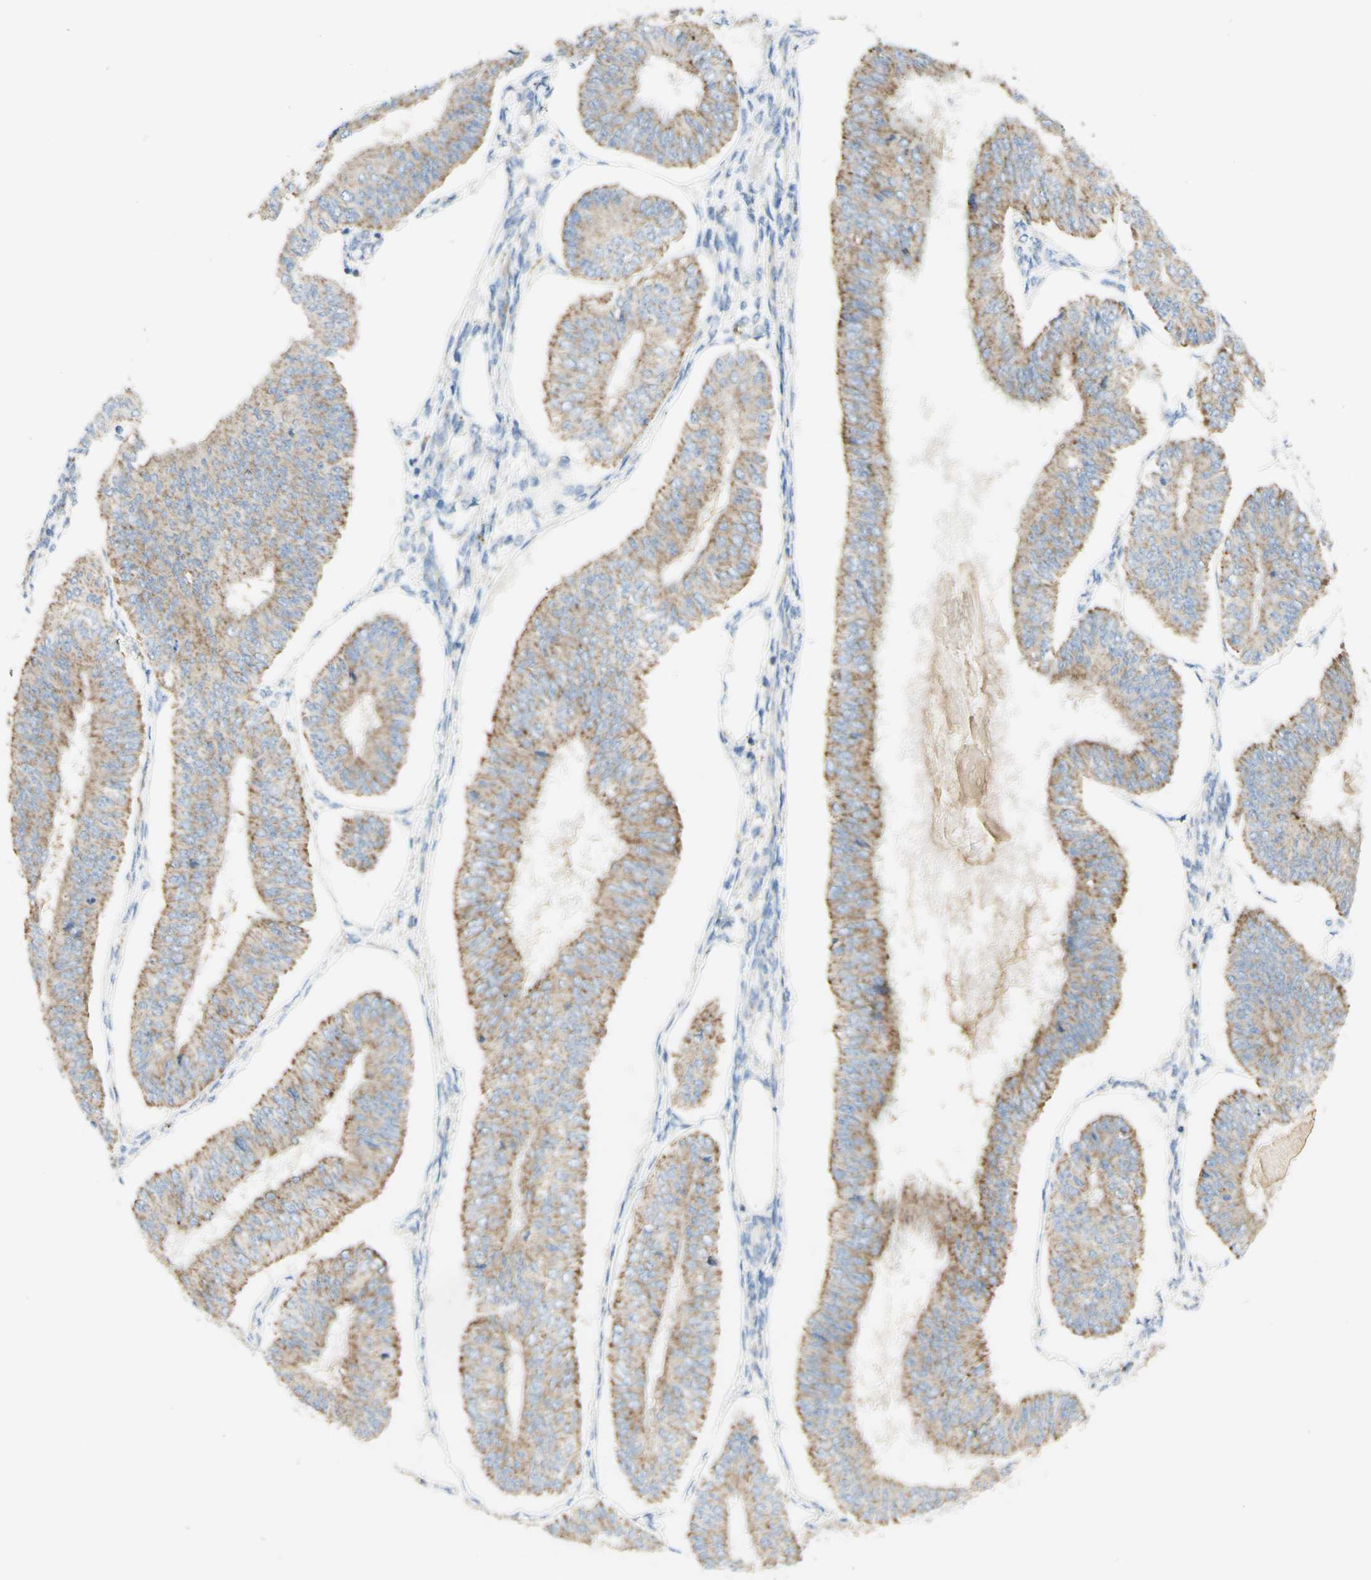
{"staining": {"intensity": "moderate", "quantity": ">75%", "location": "cytoplasmic/membranous"}, "tissue": "endometrial cancer", "cell_type": "Tumor cells", "image_type": "cancer", "snomed": [{"axis": "morphology", "description": "Adenocarcinoma, NOS"}, {"axis": "topography", "description": "Endometrium"}], "caption": "Immunohistochemistry (IHC) of endometrial cancer (adenocarcinoma) exhibits medium levels of moderate cytoplasmic/membranous positivity in about >75% of tumor cells. The protein of interest is stained brown, and the nuclei are stained in blue (DAB IHC with brightfield microscopy, high magnification).", "gene": "ARMC10", "patient": {"sex": "female", "age": 58}}